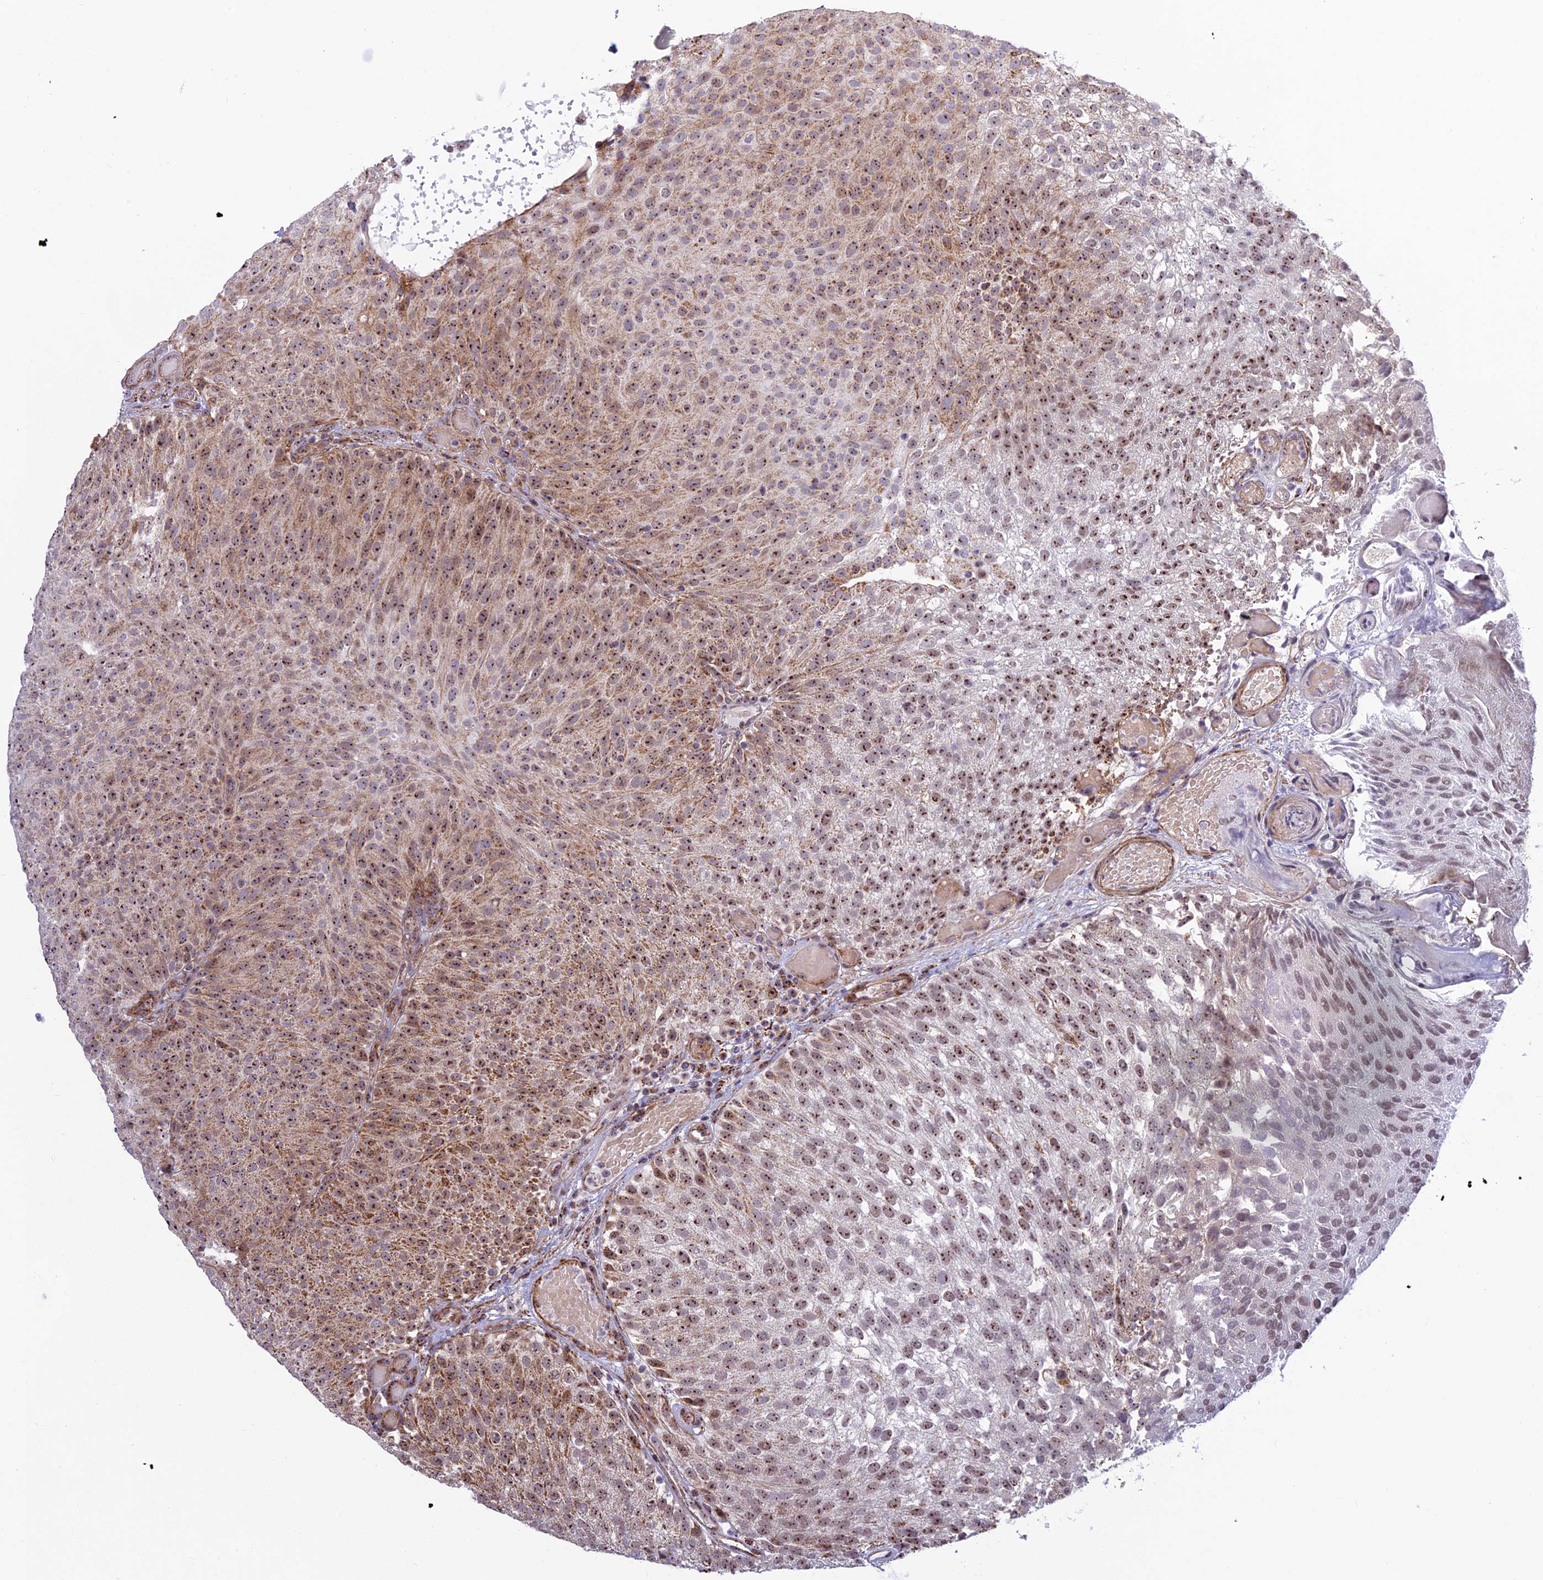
{"staining": {"intensity": "moderate", "quantity": ">75%", "location": "cytoplasmic/membranous,nuclear"}, "tissue": "urothelial cancer", "cell_type": "Tumor cells", "image_type": "cancer", "snomed": [{"axis": "morphology", "description": "Urothelial carcinoma, Low grade"}, {"axis": "topography", "description": "Urinary bladder"}], "caption": "Immunohistochemistry (DAB) staining of low-grade urothelial carcinoma exhibits moderate cytoplasmic/membranous and nuclear protein staining in about >75% of tumor cells.", "gene": "POLR1G", "patient": {"sex": "male", "age": 78}}